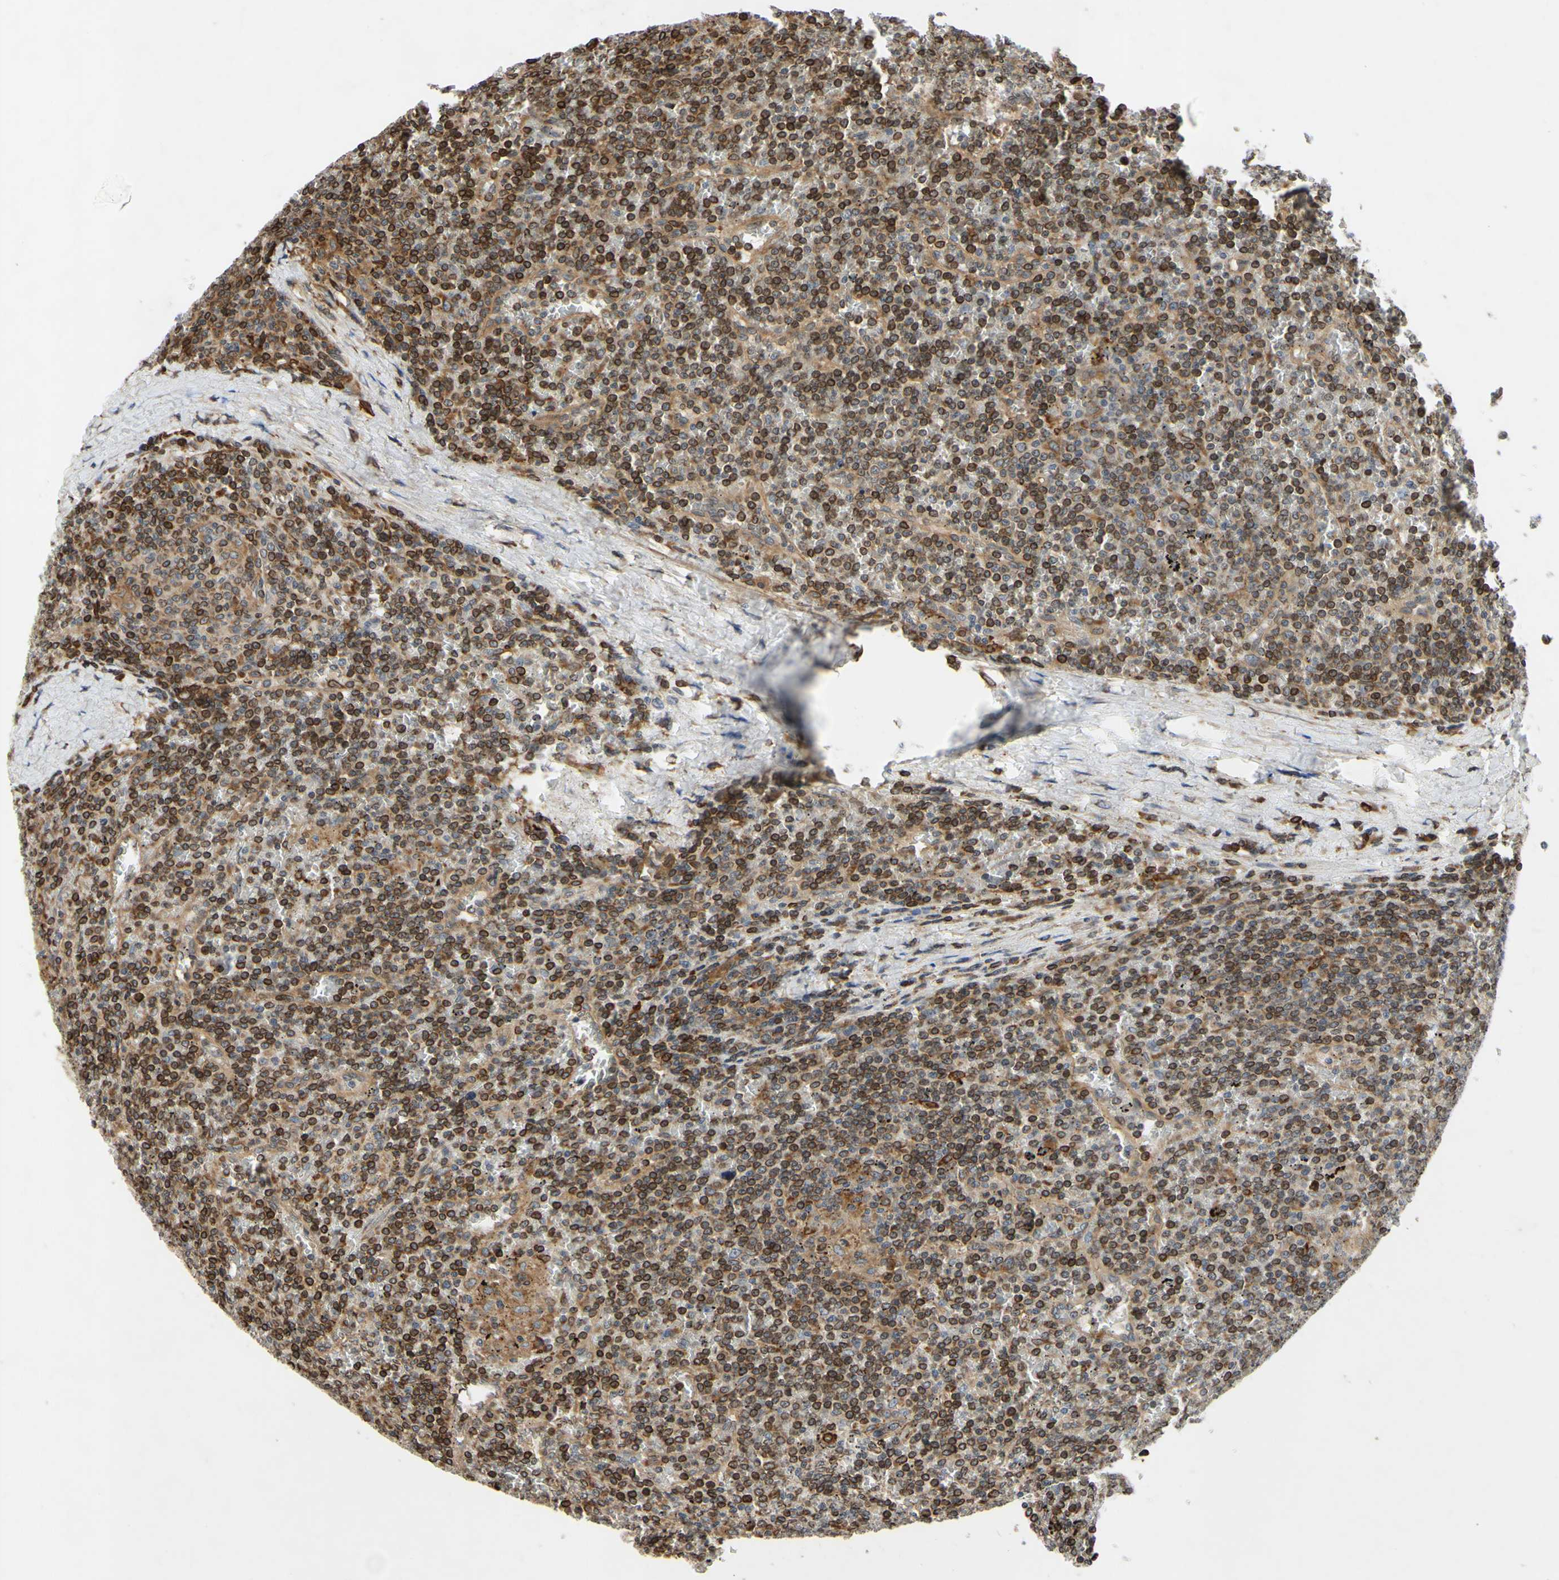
{"staining": {"intensity": "strong", "quantity": "25%-75%", "location": "cytoplasmic/membranous"}, "tissue": "lymphoma", "cell_type": "Tumor cells", "image_type": "cancer", "snomed": [{"axis": "morphology", "description": "Malignant lymphoma, non-Hodgkin's type, Low grade"}, {"axis": "topography", "description": "Spleen"}], "caption": "Strong cytoplasmic/membranous positivity is identified in about 25%-75% of tumor cells in malignant lymphoma, non-Hodgkin's type (low-grade).", "gene": "PLXNA2", "patient": {"sex": "female", "age": 19}}